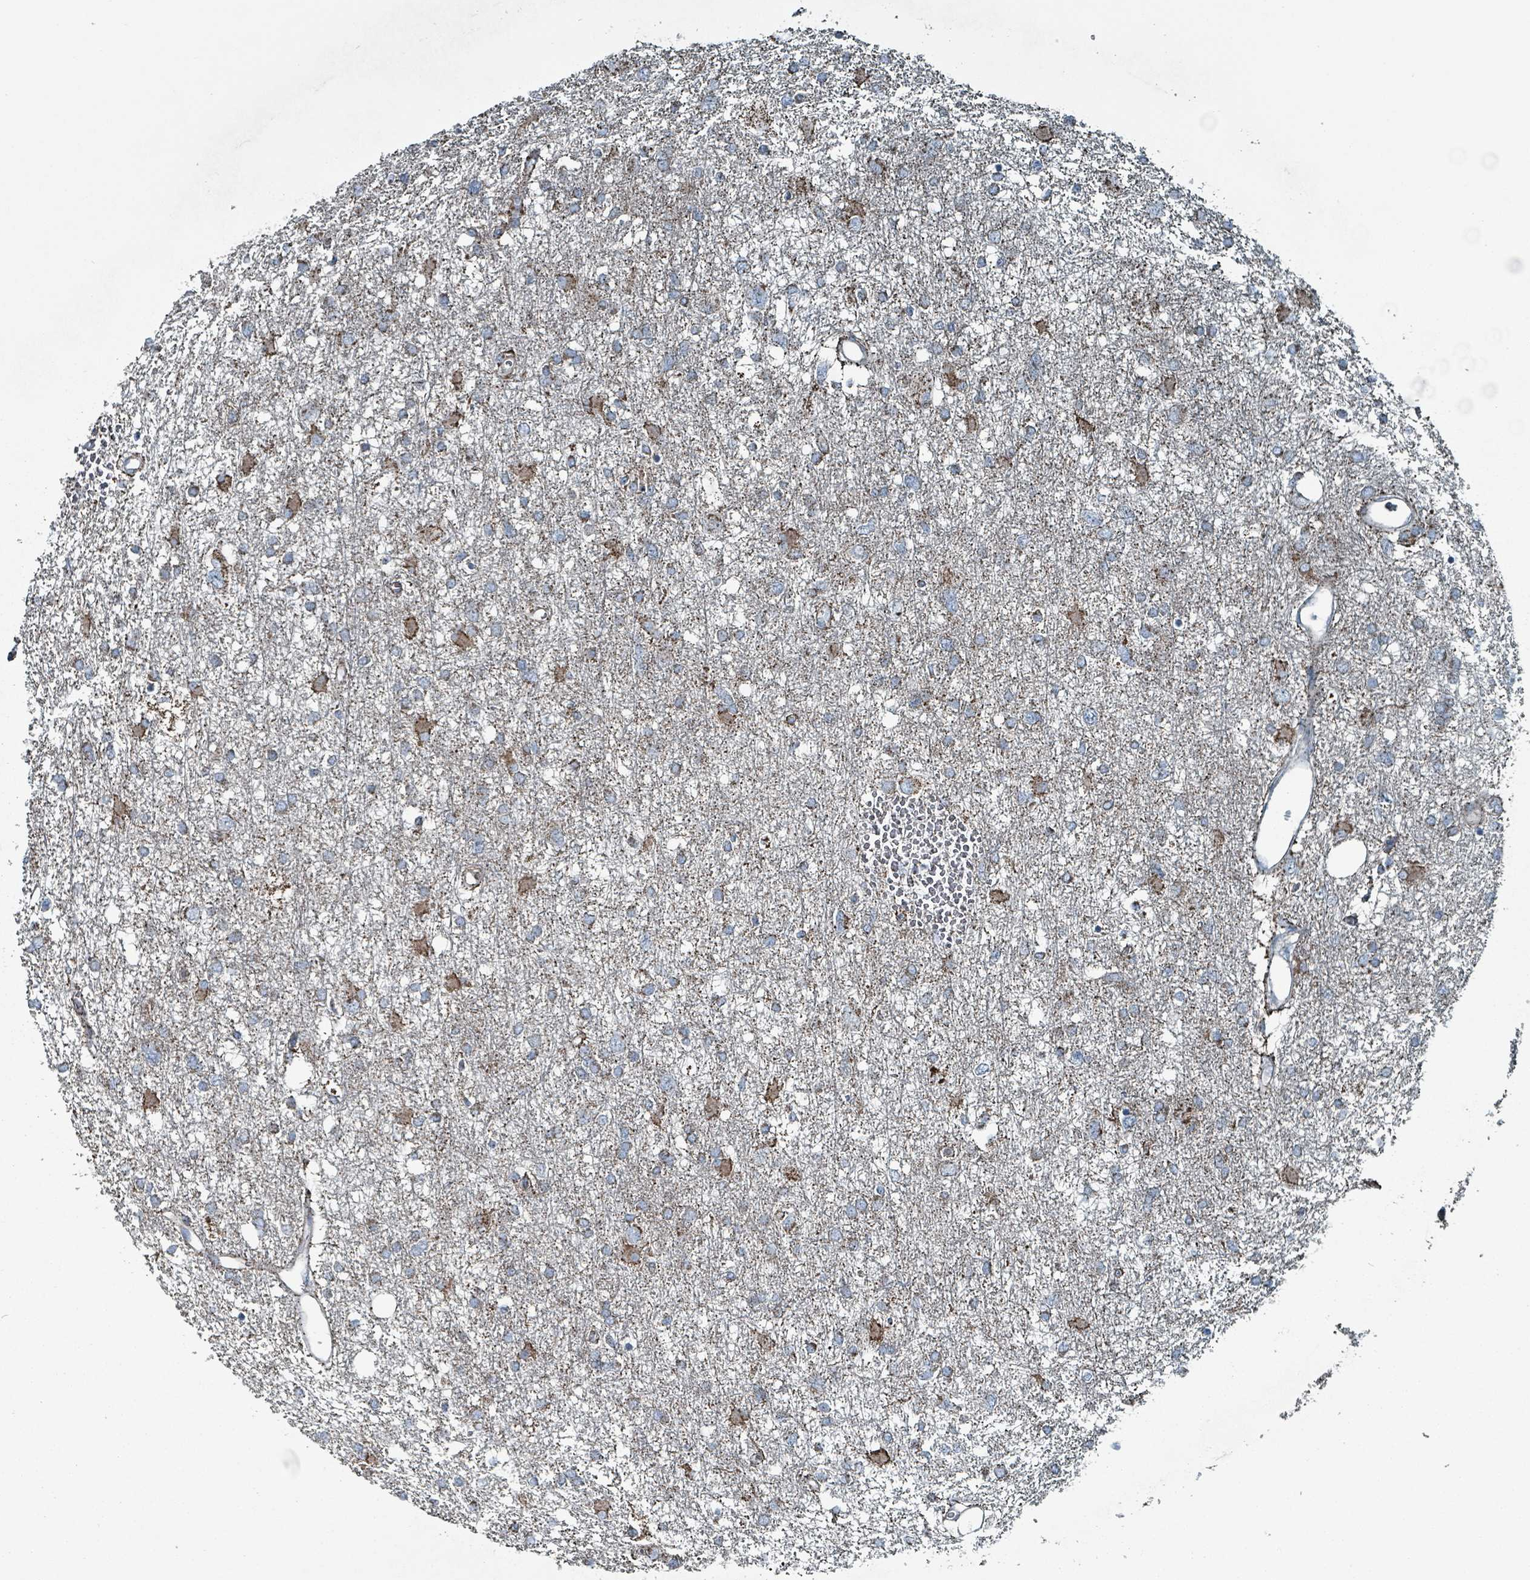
{"staining": {"intensity": "moderate", "quantity": "<25%", "location": "cytoplasmic/membranous"}, "tissue": "glioma", "cell_type": "Tumor cells", "image_type": "cancer", "snomed": [{"axis": "morphology", "description": "Glioma, malignant, High grade"}, {"axis": "topography", "description": "Brain"}], "caption": "Immunohistochemical staining of high-grade glioma (malignant) reveals low levels of moderate cytoplasmic/membranous protein expression in approximately <25% of tumor cells. (DAB = brown stain, brightfield microscopy at high magnification).", "gene": "ABHD18", "patient": {"sex": "male", "age": 61}}